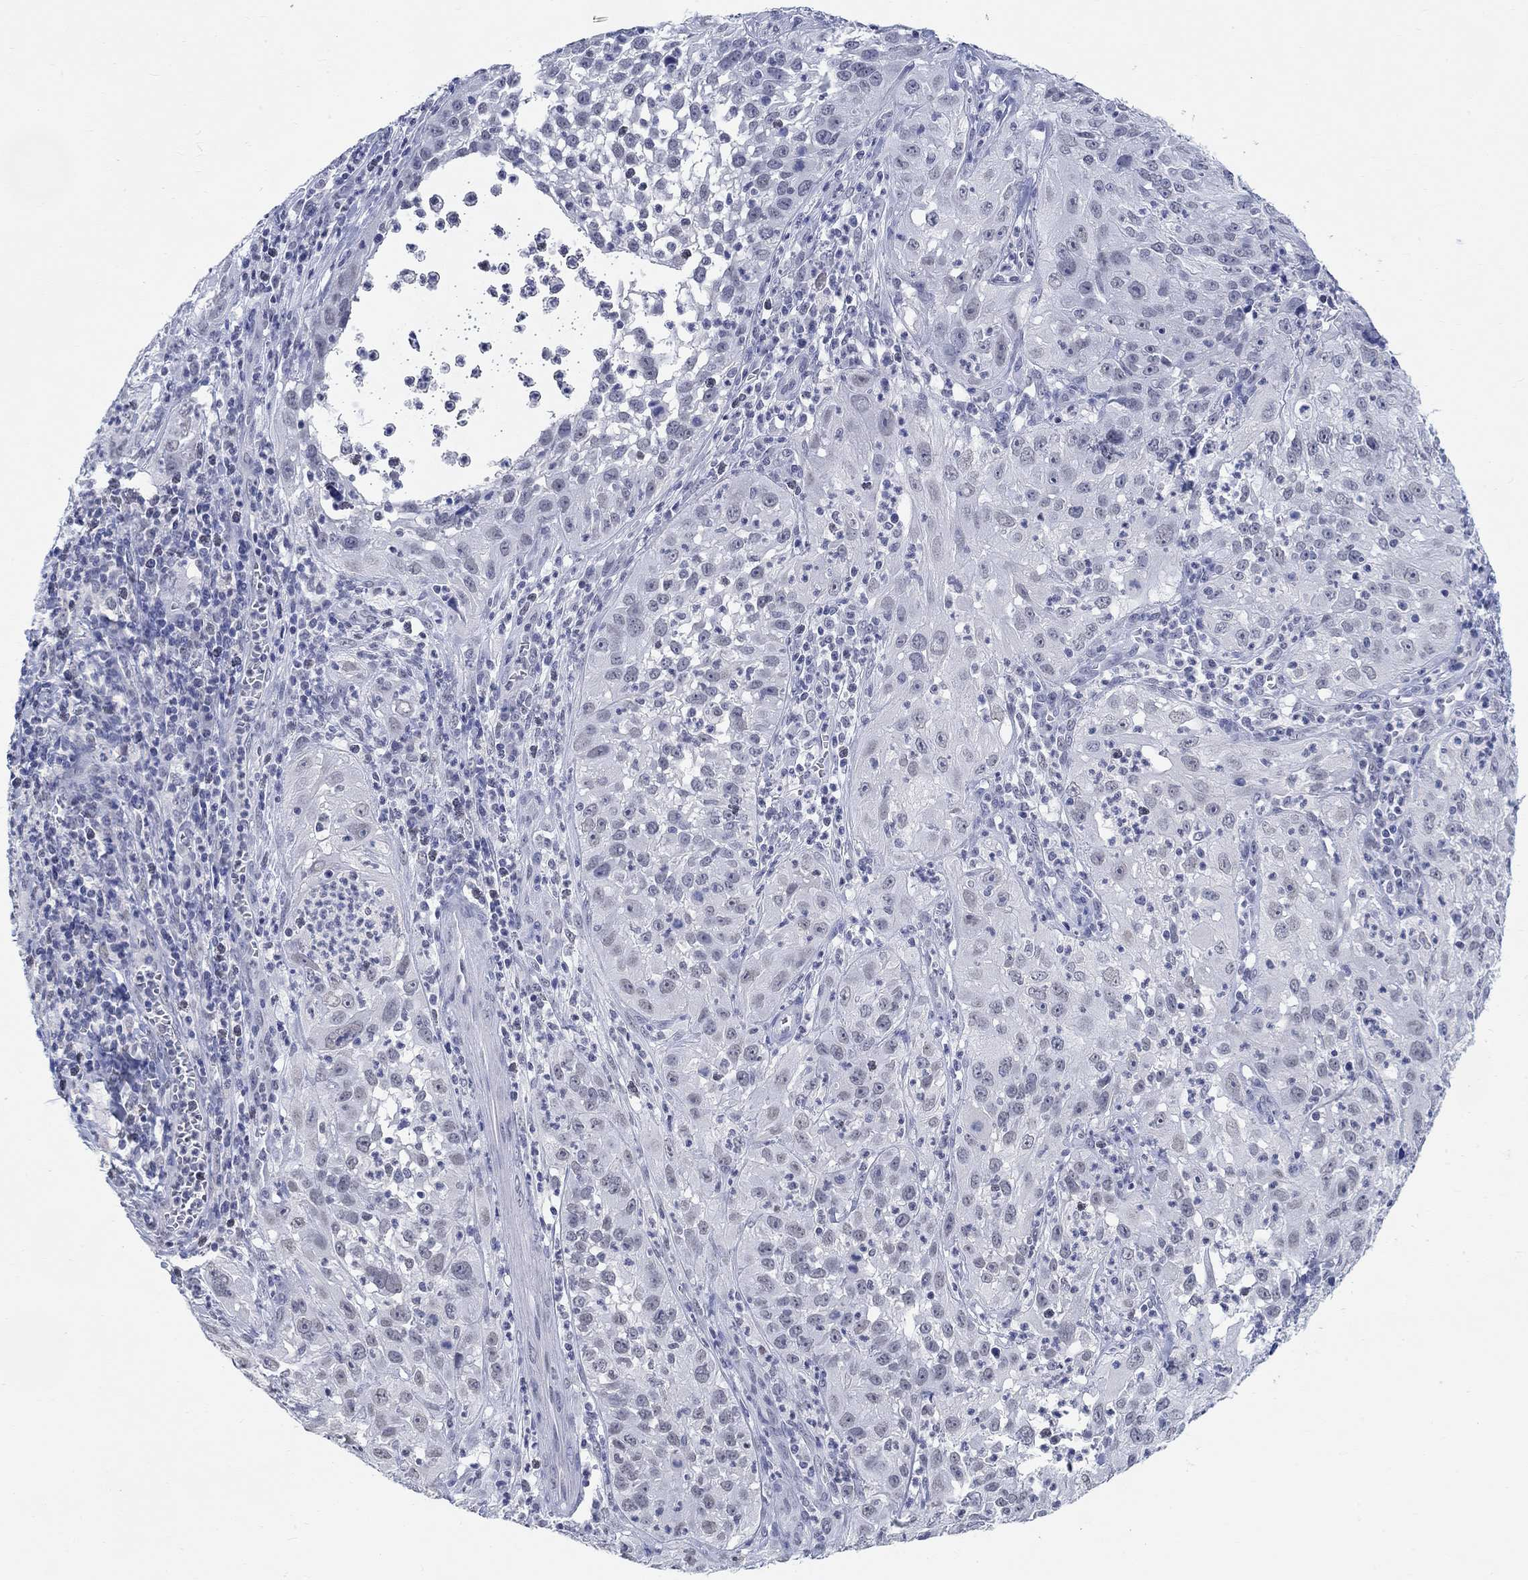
{"staining": {"intensity": "negative", "quantity": "none", "location": "none"}, "tissue": "cervical cancer", "cell_type": "Tumor cells", "image_type": "cancer", "snomed": [{"axis": "morphology", "description": "Squamous cell carcinoma, NOS"}, {"axis": "topography", "description": "Cervix"}], "caption": "Cervical squamous cell carcinoma was stained to show a protein in brown. There is no significant positivity in tumor cells.", "gene": "ANKS1B", "patient": {"sex": "female", "age": 32}}